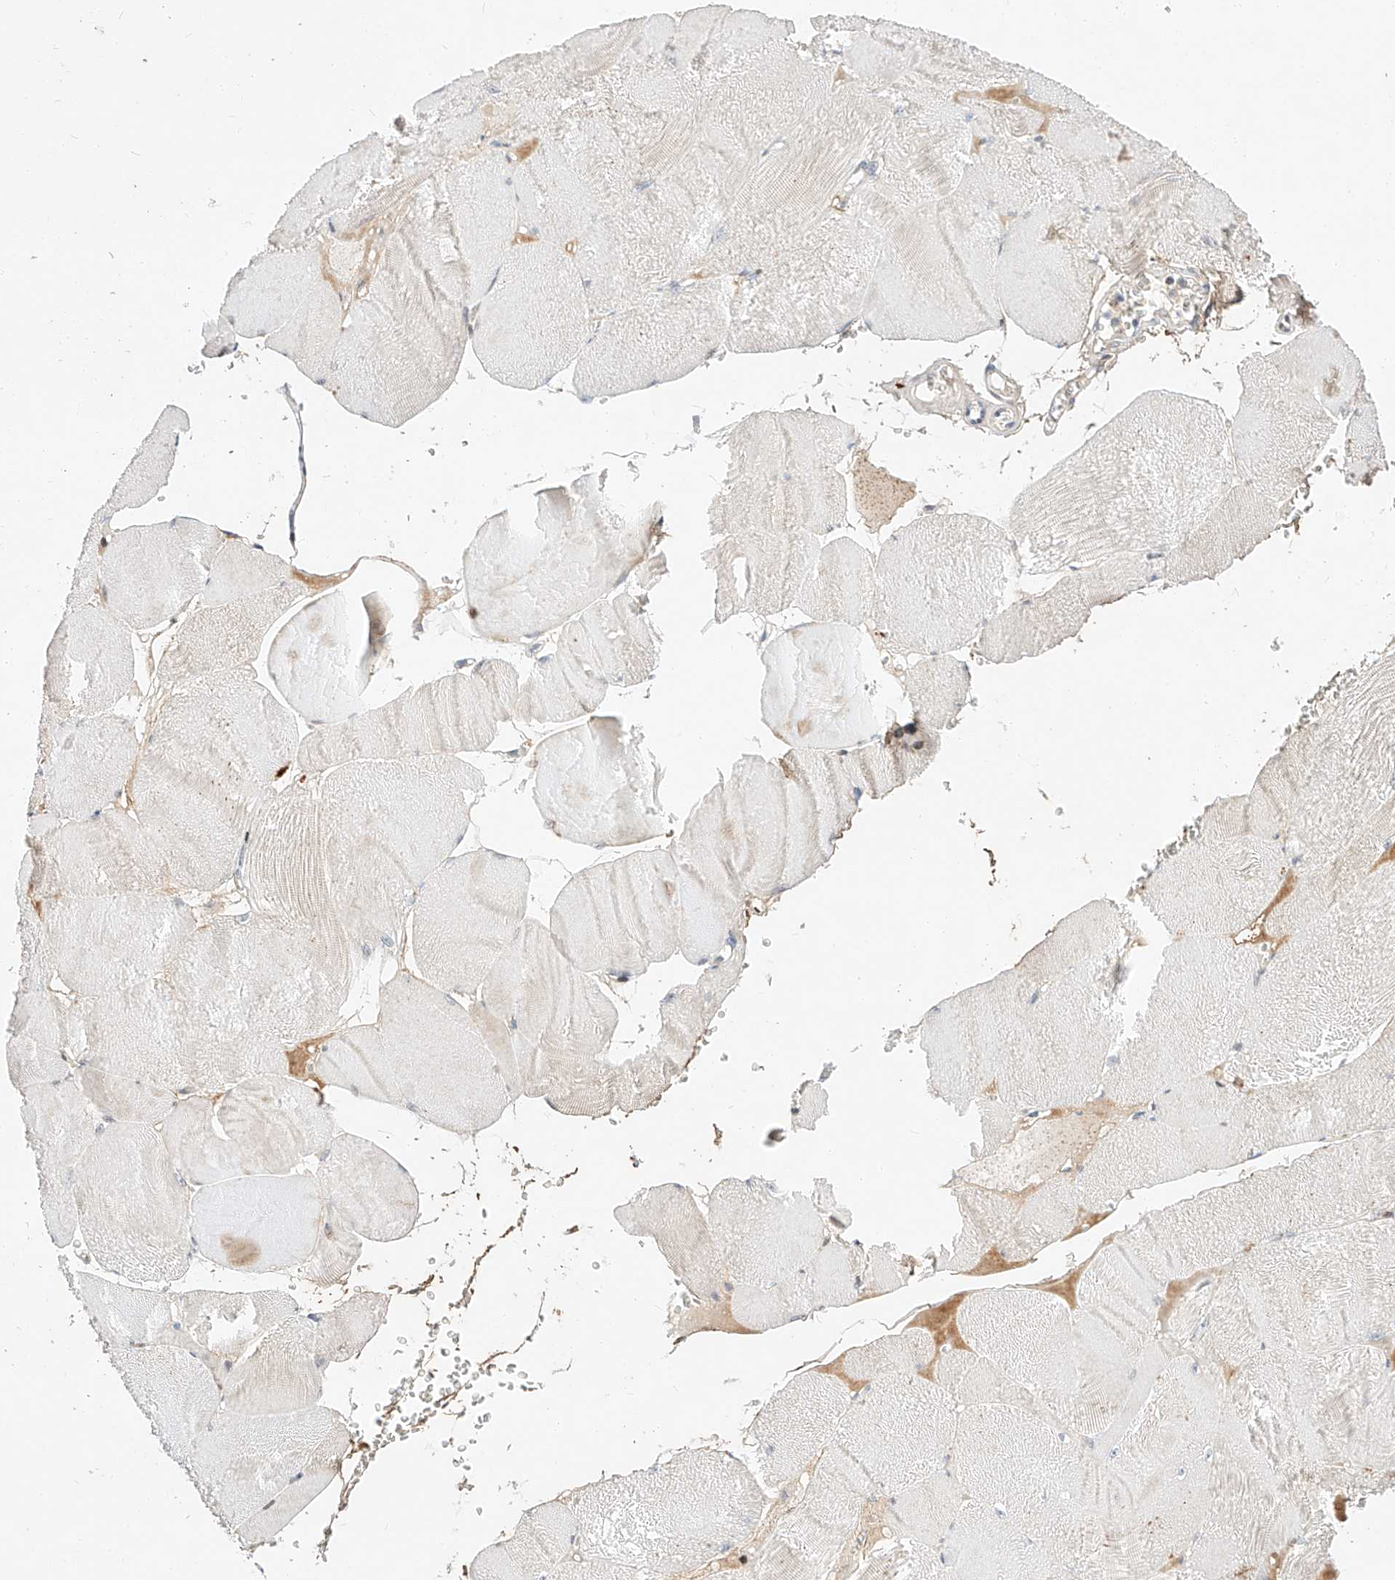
{"staining": {"intensity": "weak", "quantity": "<25%", "location": "cytoplasmic/membranous"}, "tissue": "skeletal muscle", "cell_type": "Myocytes", "image_type": "normal", "snomed": [{"axis": "morphology", "description": "Normal tissue, NOS"}, {"axis": "morphology", "description": "Basal cell carcinoma"}, {"axis": "topography", "description": "Skeletal muscle"}], "caption": "IHC photomicrograph of benign skeletal muscle: skeletal muscle stained with DAB (3,3'-diaminobenzidine) demonstrates no significant protein expression in myocytes.", "gene": "OSGEPL1", "patient": {"sex": "female", "age": 64}}